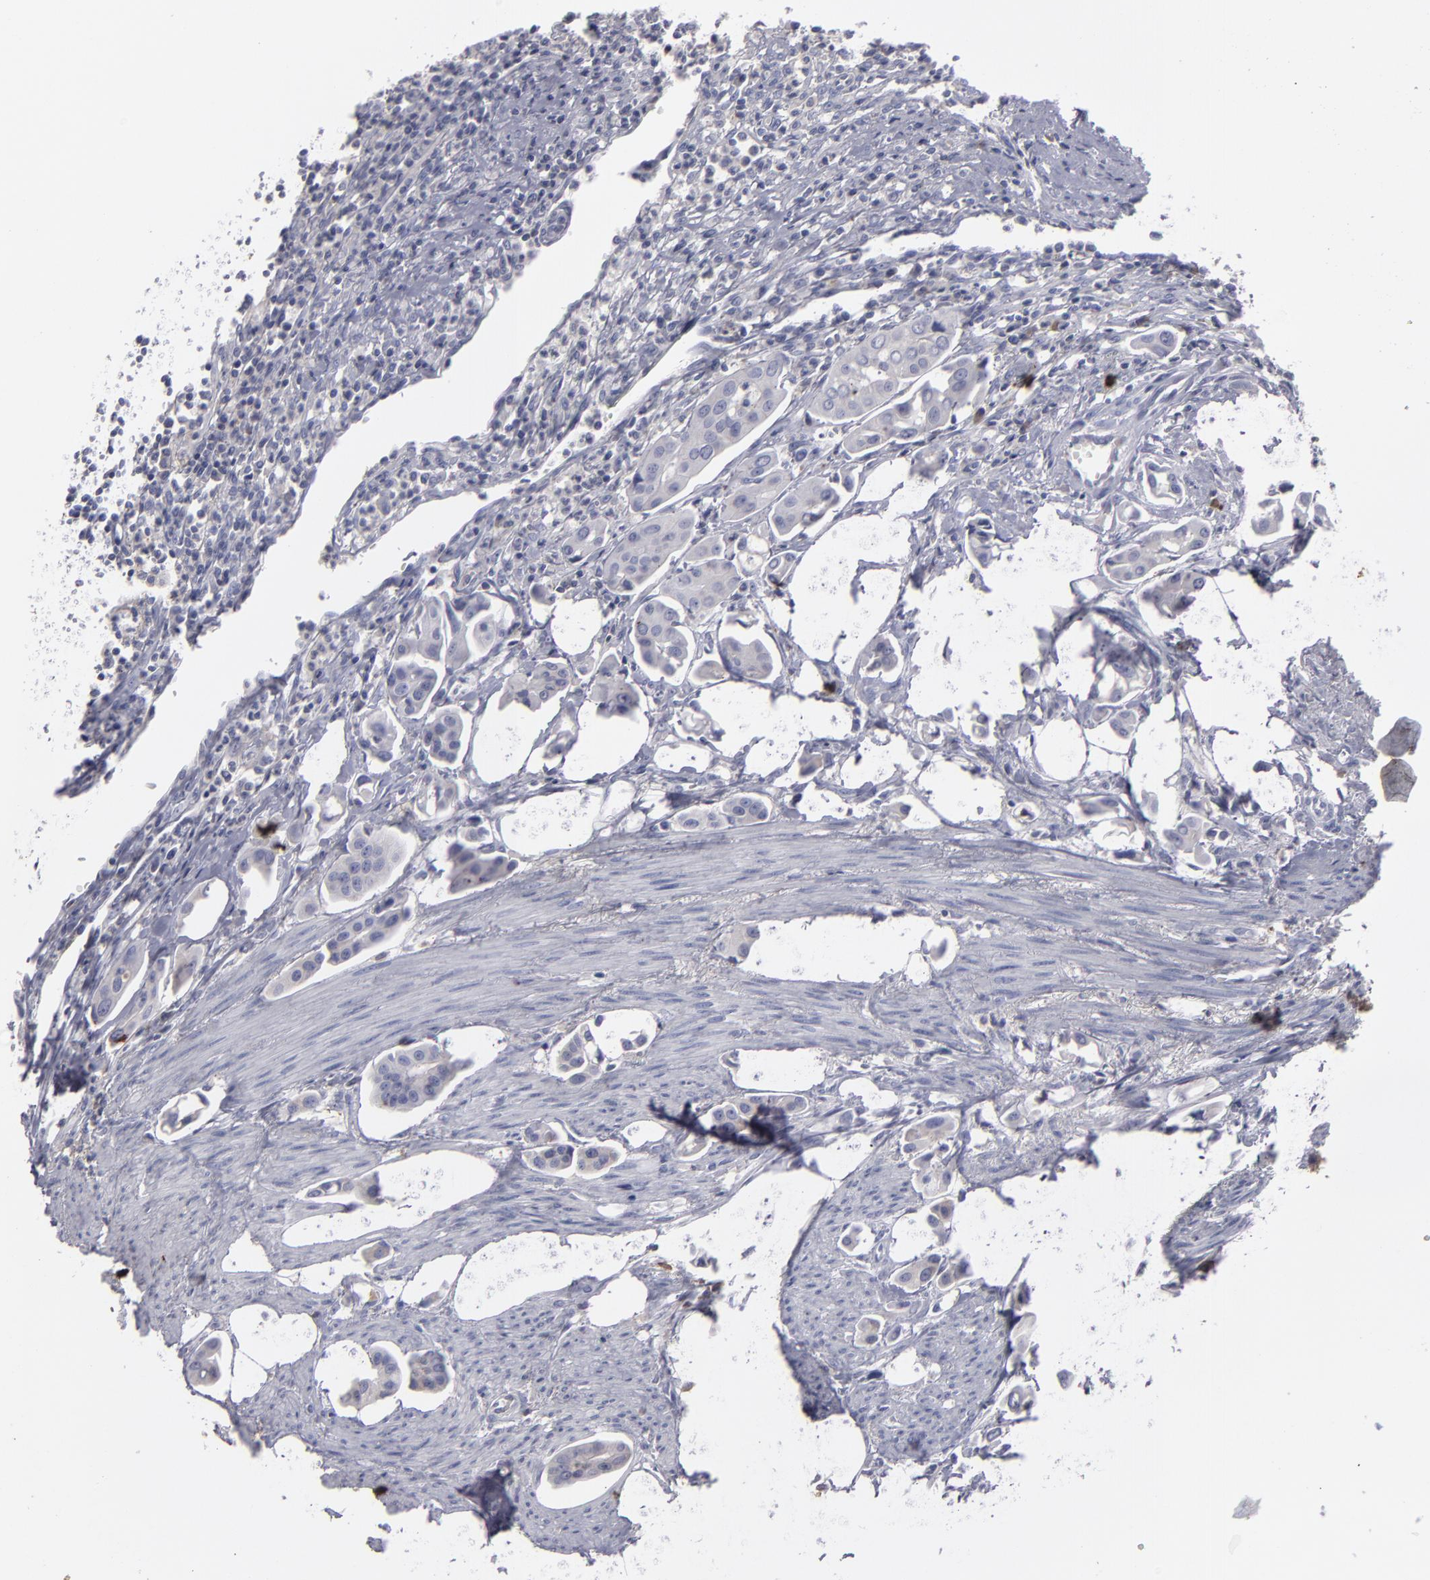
{"staining": {"intensity": "negative", "quantity": "none", "location": "none"}, "tissue": "urothelial cancer", "cell_type": "Tumor cells", "image_type": "cancer", "snomed": [{"axis": "morphology", "description": "Urothelial carcinoma, High grade"}, {"axis": "topography", "description": "Urinary bladder"}], "caption": "Immunohistochemistry histopathology image of neoplastic tissue: high-grade urothelial carcinoma stained with DAB (3,3'-diaminobenzidine) shows no significant protein staining in tumor cells.", "gene": "SEMA3G", "patient": {"sex": "male", "age": 66}}